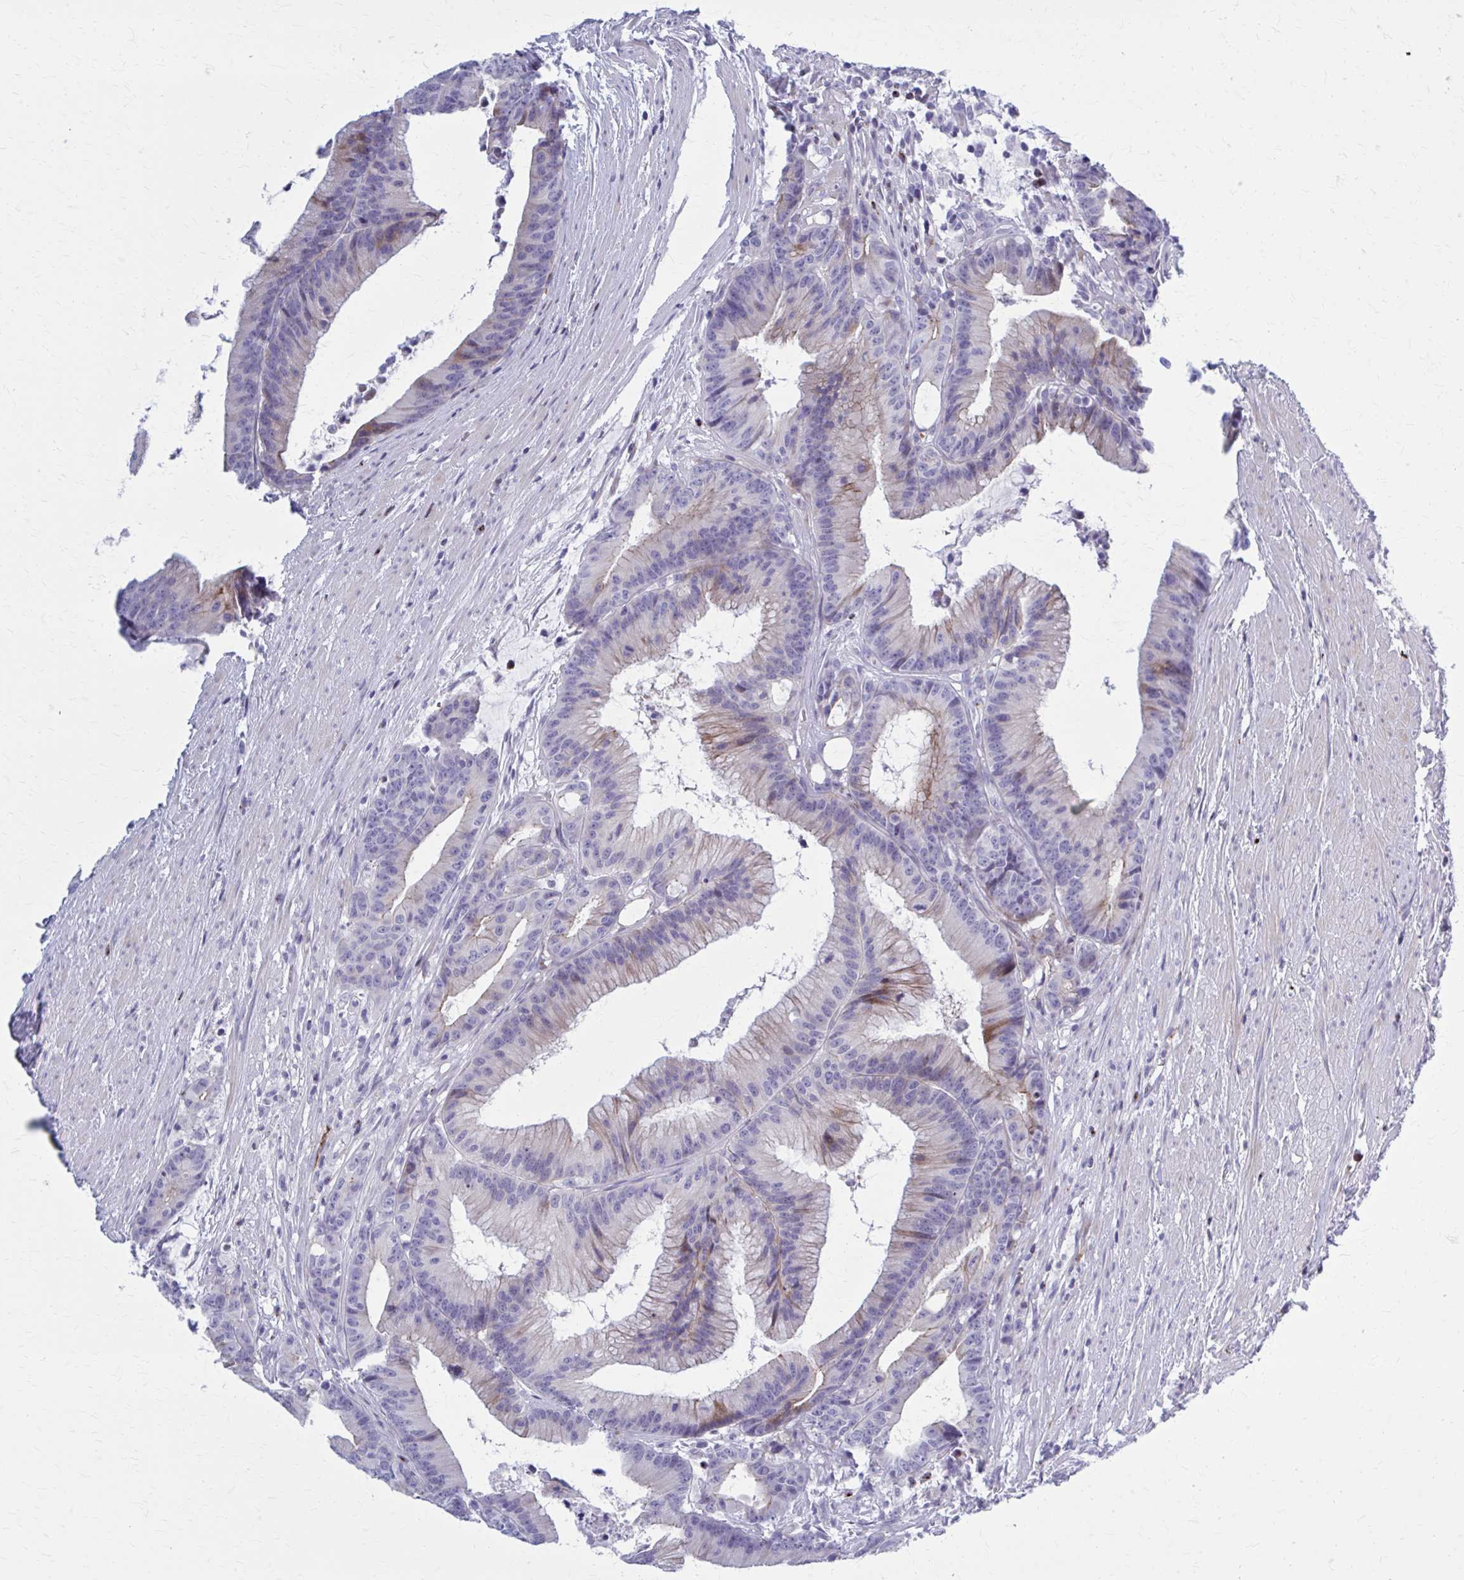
{"staining": {"intensity": "weak", "quantity": "25%-75%", "location": "cytoplasmic/membranous"}, "tissue": "colorectal cancer", "cell_type": "Tumor cells", "image_type": "cancer", "snomed": [{"axis": "morphology", "description": "Adenocarcinoma, NOS"}, {"axis": "topography", "description": "Colon"}], "caption": "Immunohistochemistry (IHC) staining of adenocarcinoma (colorectal), which shows low levels of weak cytoplasmic/membranous expression in about 25%-75% of tumor cells indicating weak cytoplasmic/membranous protein expression. The staining was performed using DAB (brown) for protein detection and nuclei were counterstained in hematoxylin (blue).", "gene": "PEDS1", "patient": {"sex": "female", "age": 78}}